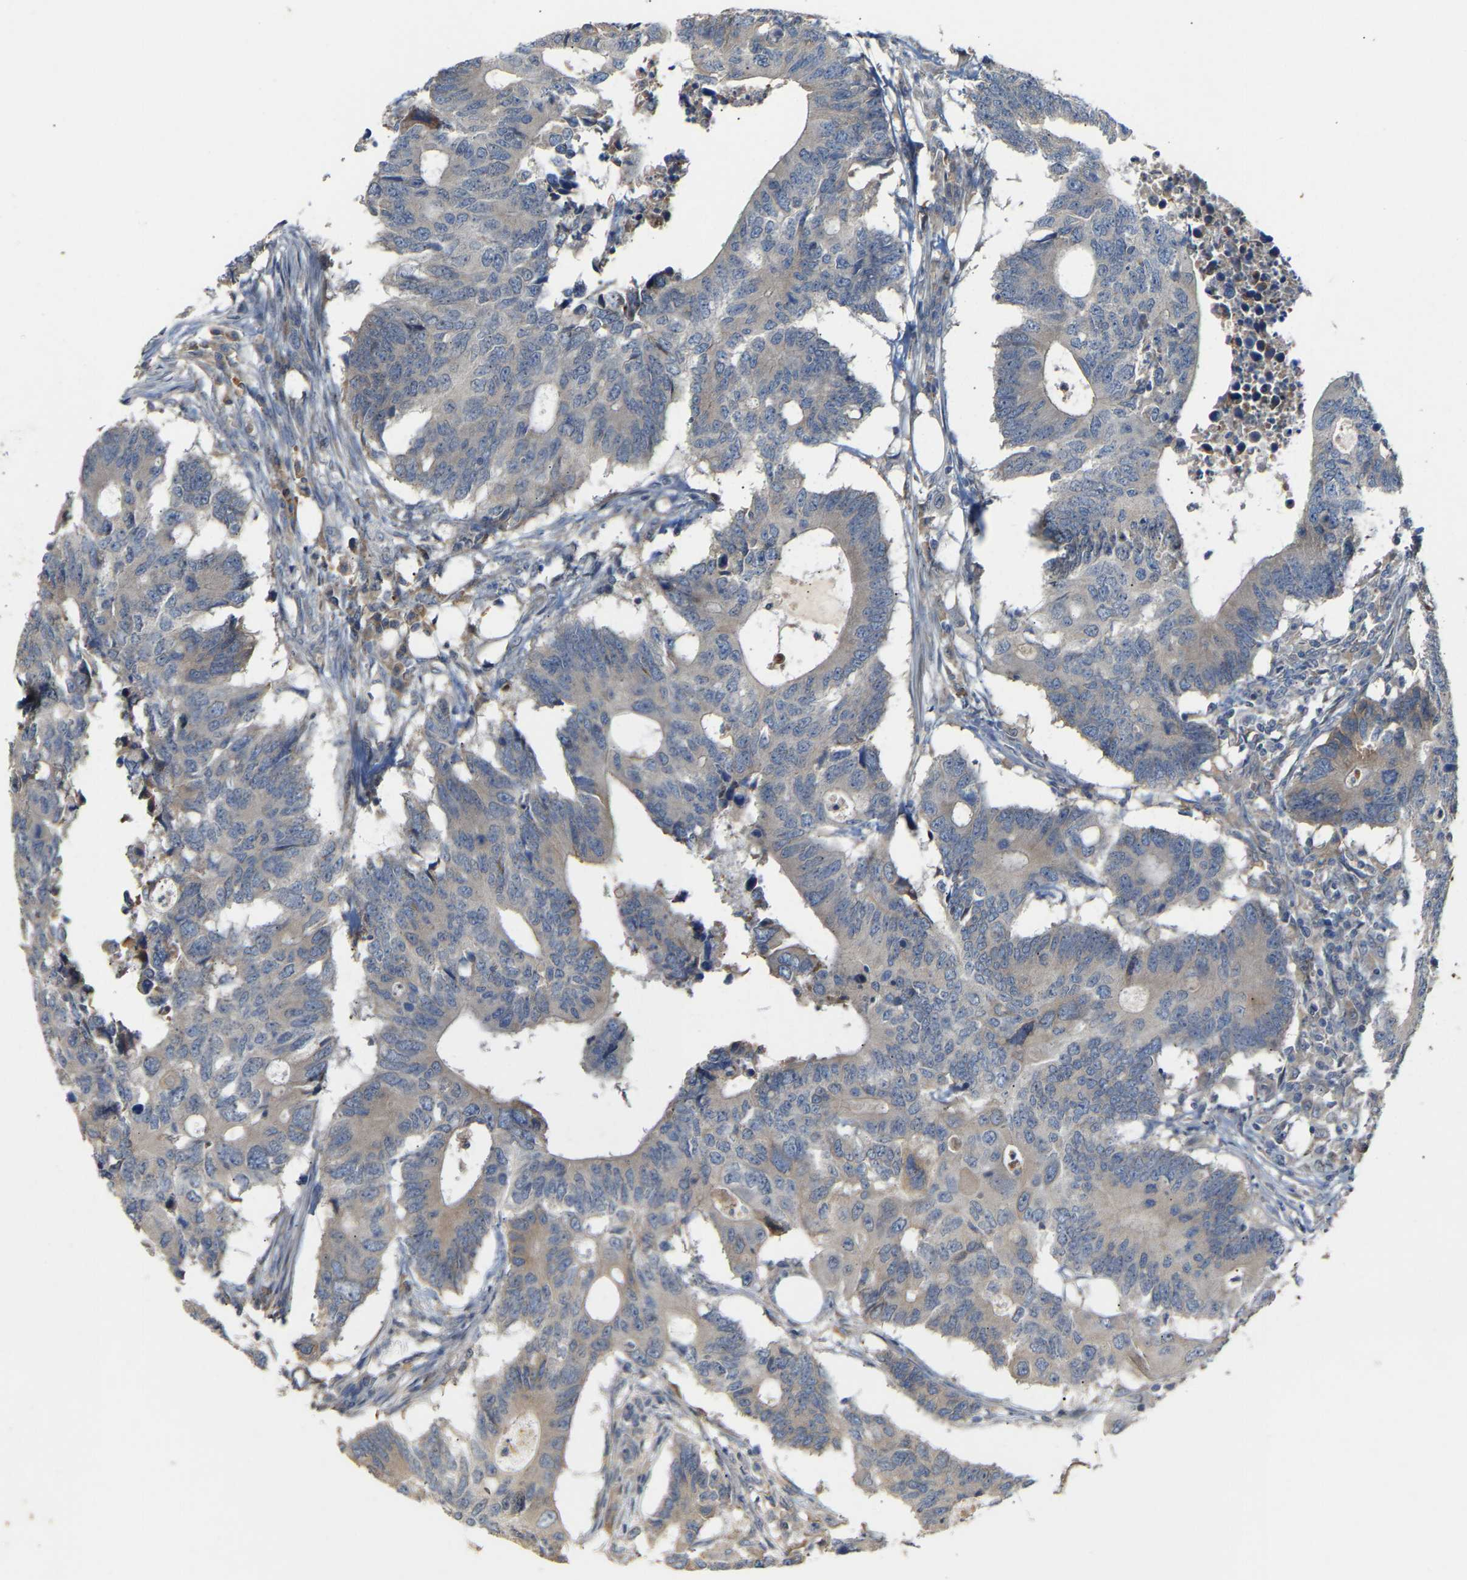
{"staining": {"intensity": "negative", "quantity": "none", "location": "none"}, "tissue": "colorectal cancer", "cell_type": "Tumor cells", "image_type": "cancer", "snomed": [{"axis": "morphology", "description": "Adenocarcinoma, NOS"}, {"axis": "topography", "description": "Colon"}], "caption": "This is an immunohistochemistry image of human adenocarcinoma (colorectal). There is no positivity in tumor cells.", "gene": "PTPN4", "patient": {"sex": "male", "age": 71}}